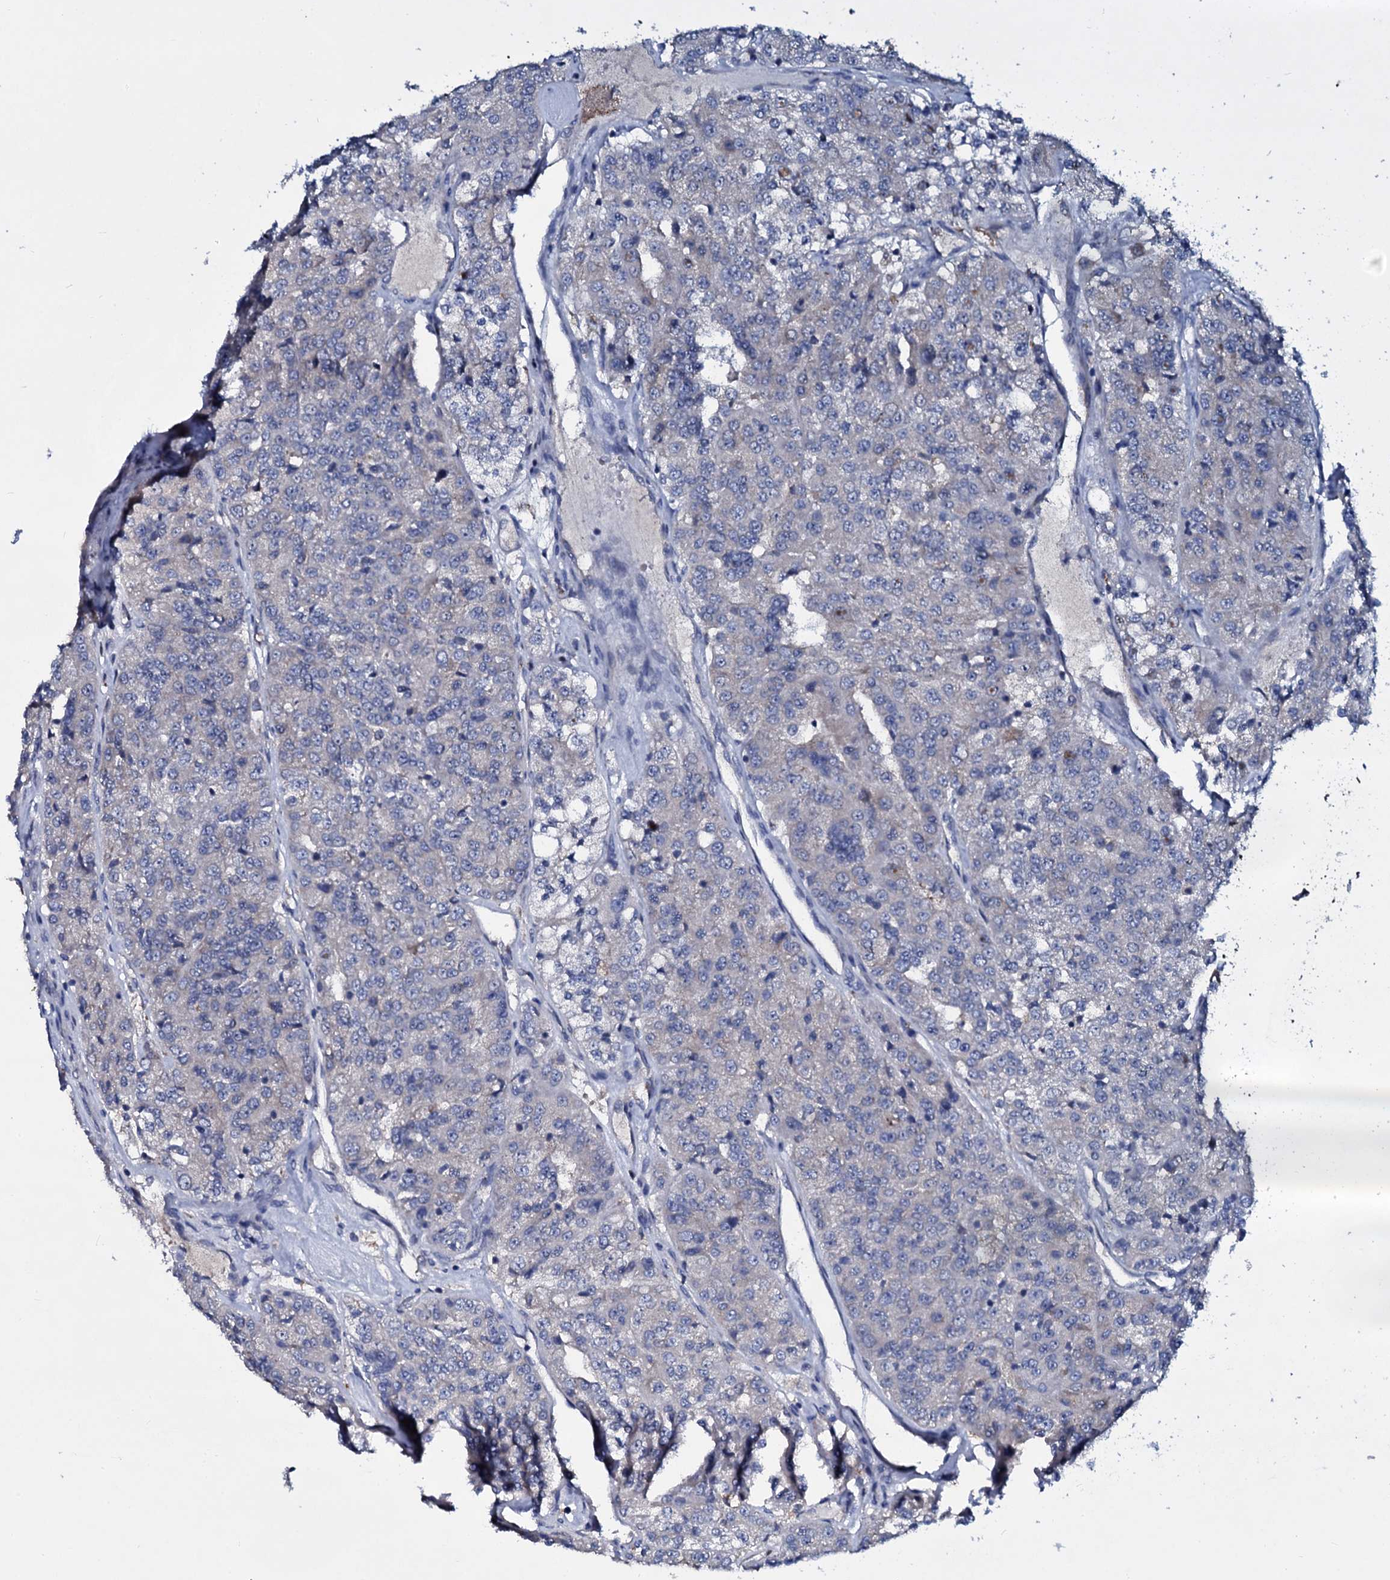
{"staining": {"intensity": "negative", "quantity": "none", "location": "none"}, "tissue": "renal cancer", "cell_type": "Tumor cells", "image_type": "cancer", "snomed": [{"axis": "morphology", "description": "Adenocarcinoma, NOS"}, {"axis": "topography", "description": "Kidney"}], "caption": "DAB (3,3'-diaminobenzidine) immunohistochemical staining of human renal cancer shows no significant positivity in tumor cells. (Brightfield microscopy of DAB immunohistochemistry (IHC) at high magnification).", "gene": "TPGS2", "patient": {"sex": "female", "age": 63}}